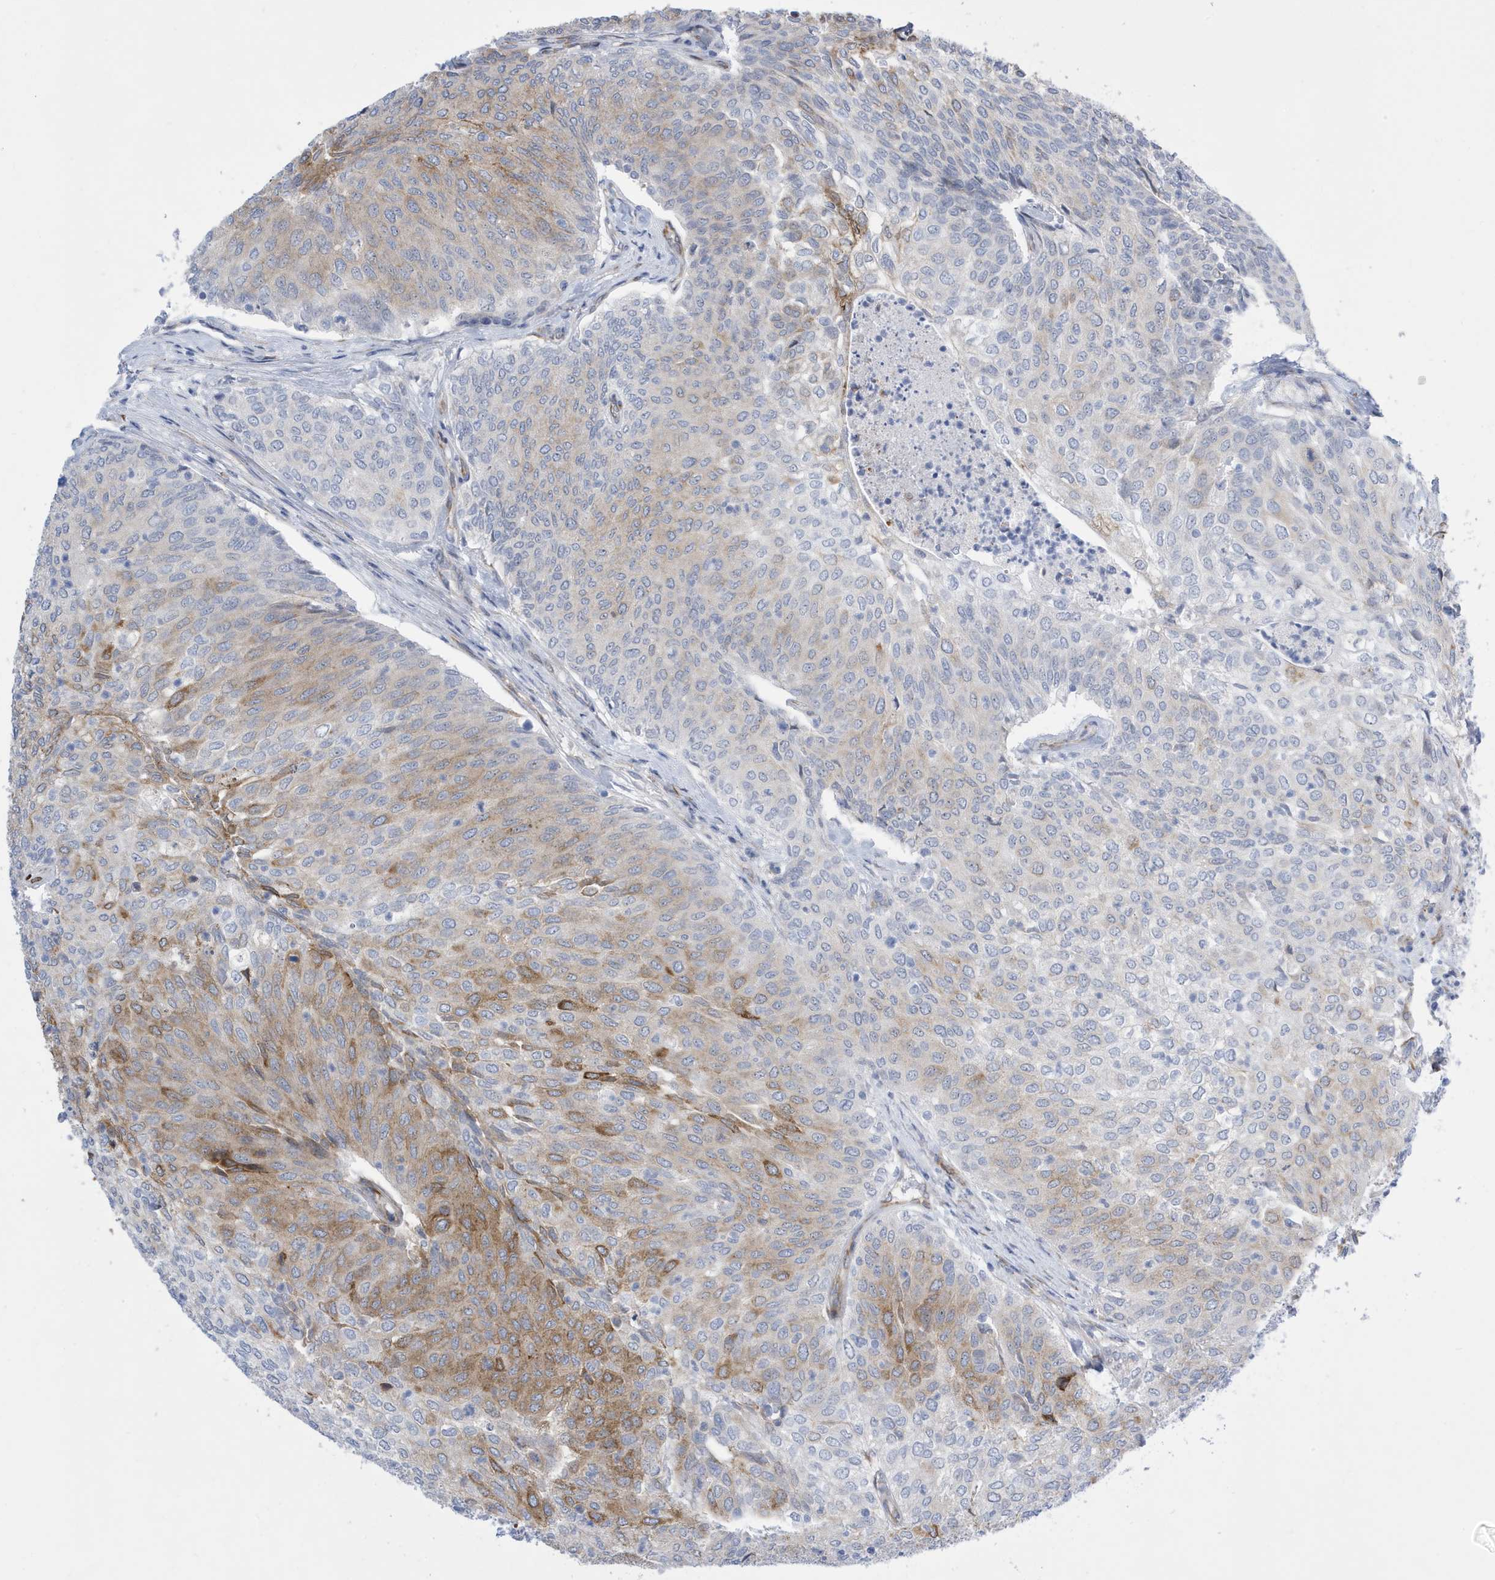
{"staining": {"intensity": "strong", "quantity": "25%-75%", "location": "cytoplasmic/membranous"}, "tissue": "urothelial cancer", "cell_type": "Tumor cells", "image_type": "cancer", "snomed": [{"axis": "morphology", "description": "Urothelial carcinoma, Low grade"}, {"axis": "topography", "description": "Urinary bladder"}], "caption": "About 25%-75% of tumor cells in urothelial cancer display strong cytoplasmic/membranous protein expression as visualized by brown immunohistochemical staining.", "gene": "SEMA3F", "patient": {"sex": "female", "age": 79}}